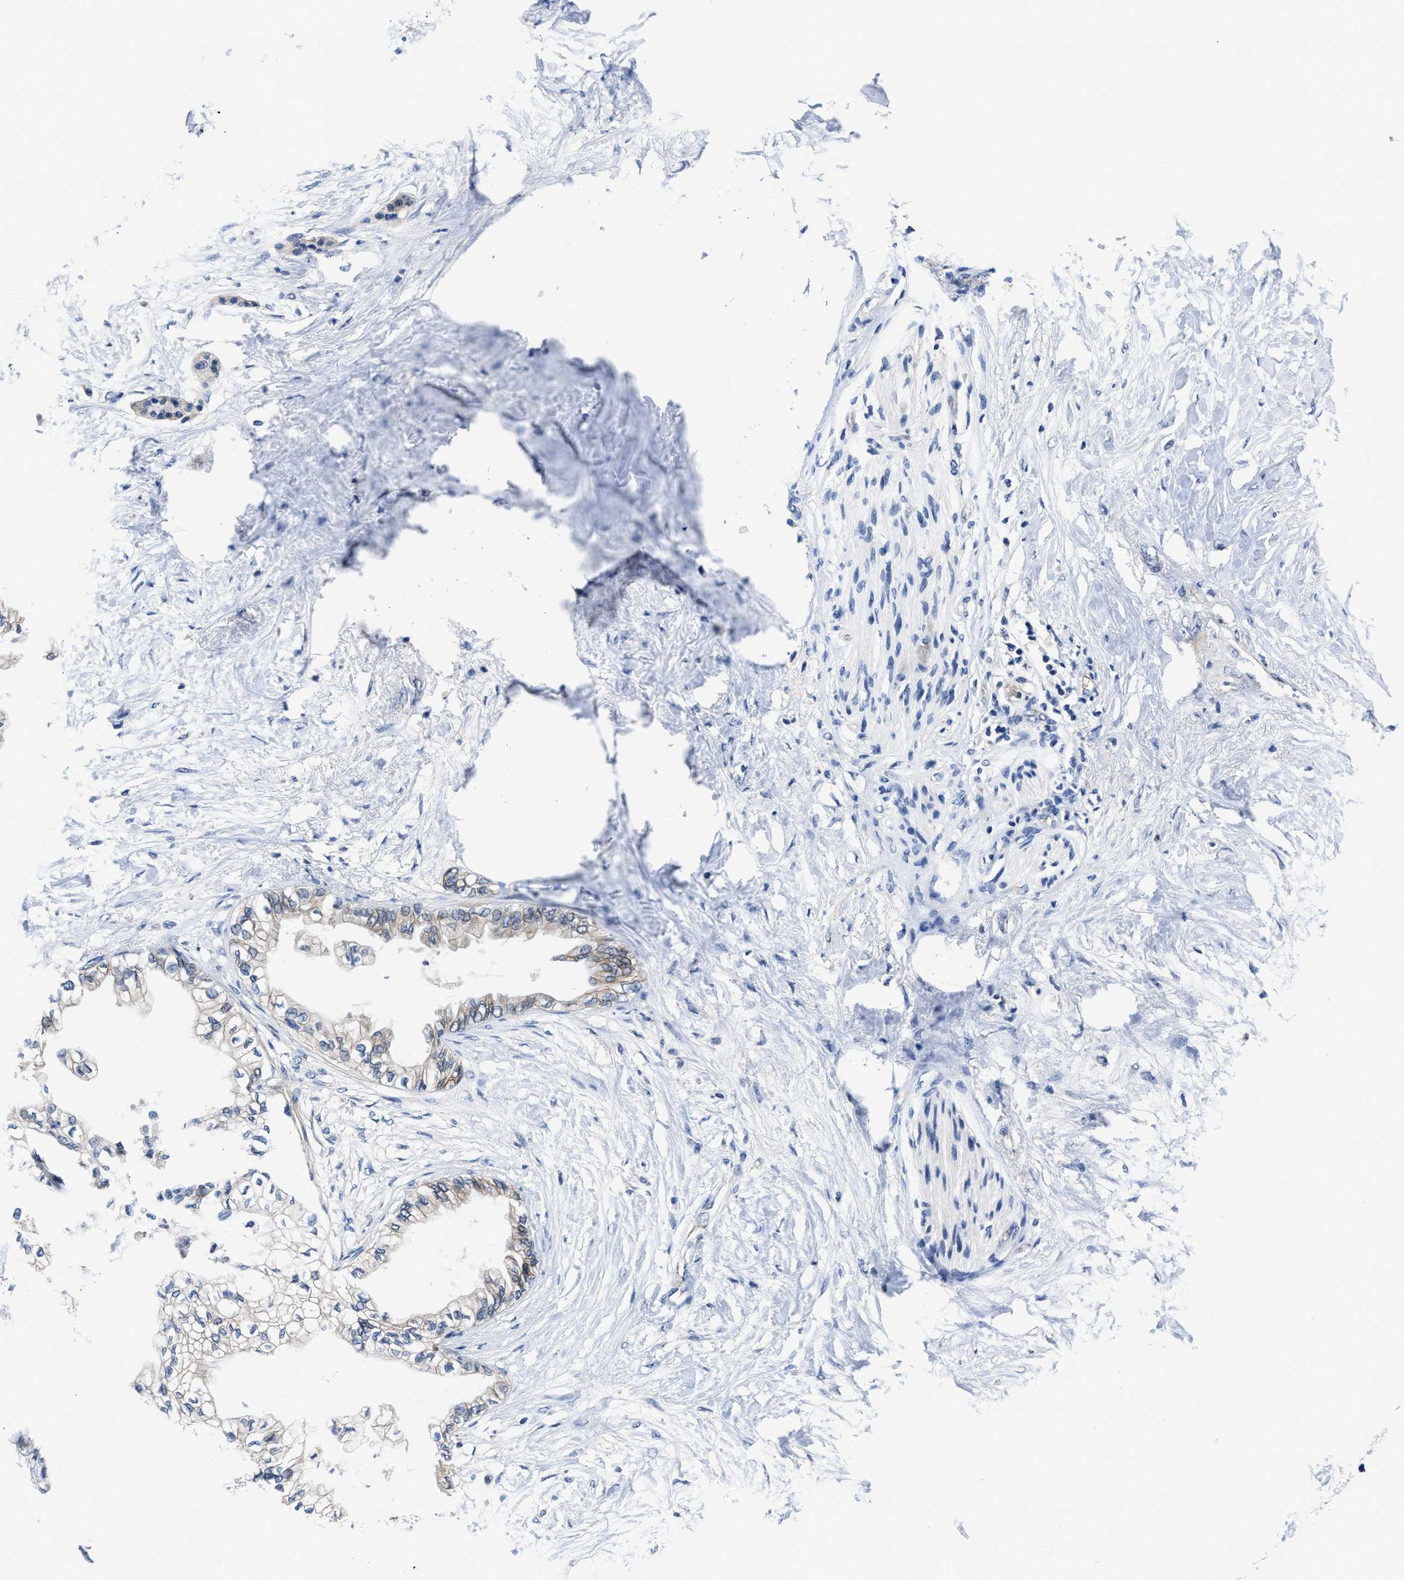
{"staining": {"intensity": "weak", "quantity": "25%-75%", "location": "cytoplasmic/membranous"}, "tissue": "pancreatic cancer", "cell_type": "Tumor cells", "image_type": "cancer", "snomed": [{"axis": "morphology", "description": "Normal tissue, NOS"}, {"axis": "morphology", "description": "Adenocarcinoma, NOS"}, {"axis": "topography", "description": "Pancreas"}, {"axis": "topography", "description": "Duodenum"}], "caption": "Tumor cells reveal low levels of weak cytoplasmic/membranous positivity in approximately 25%-75% of cells in human adenocarcinoma (pancreatic). (brown staining indicates protein expression, while blue staining denotes nuclei).", "gene": "GHITM", "patient": {"sex": "female", "age": 60}}